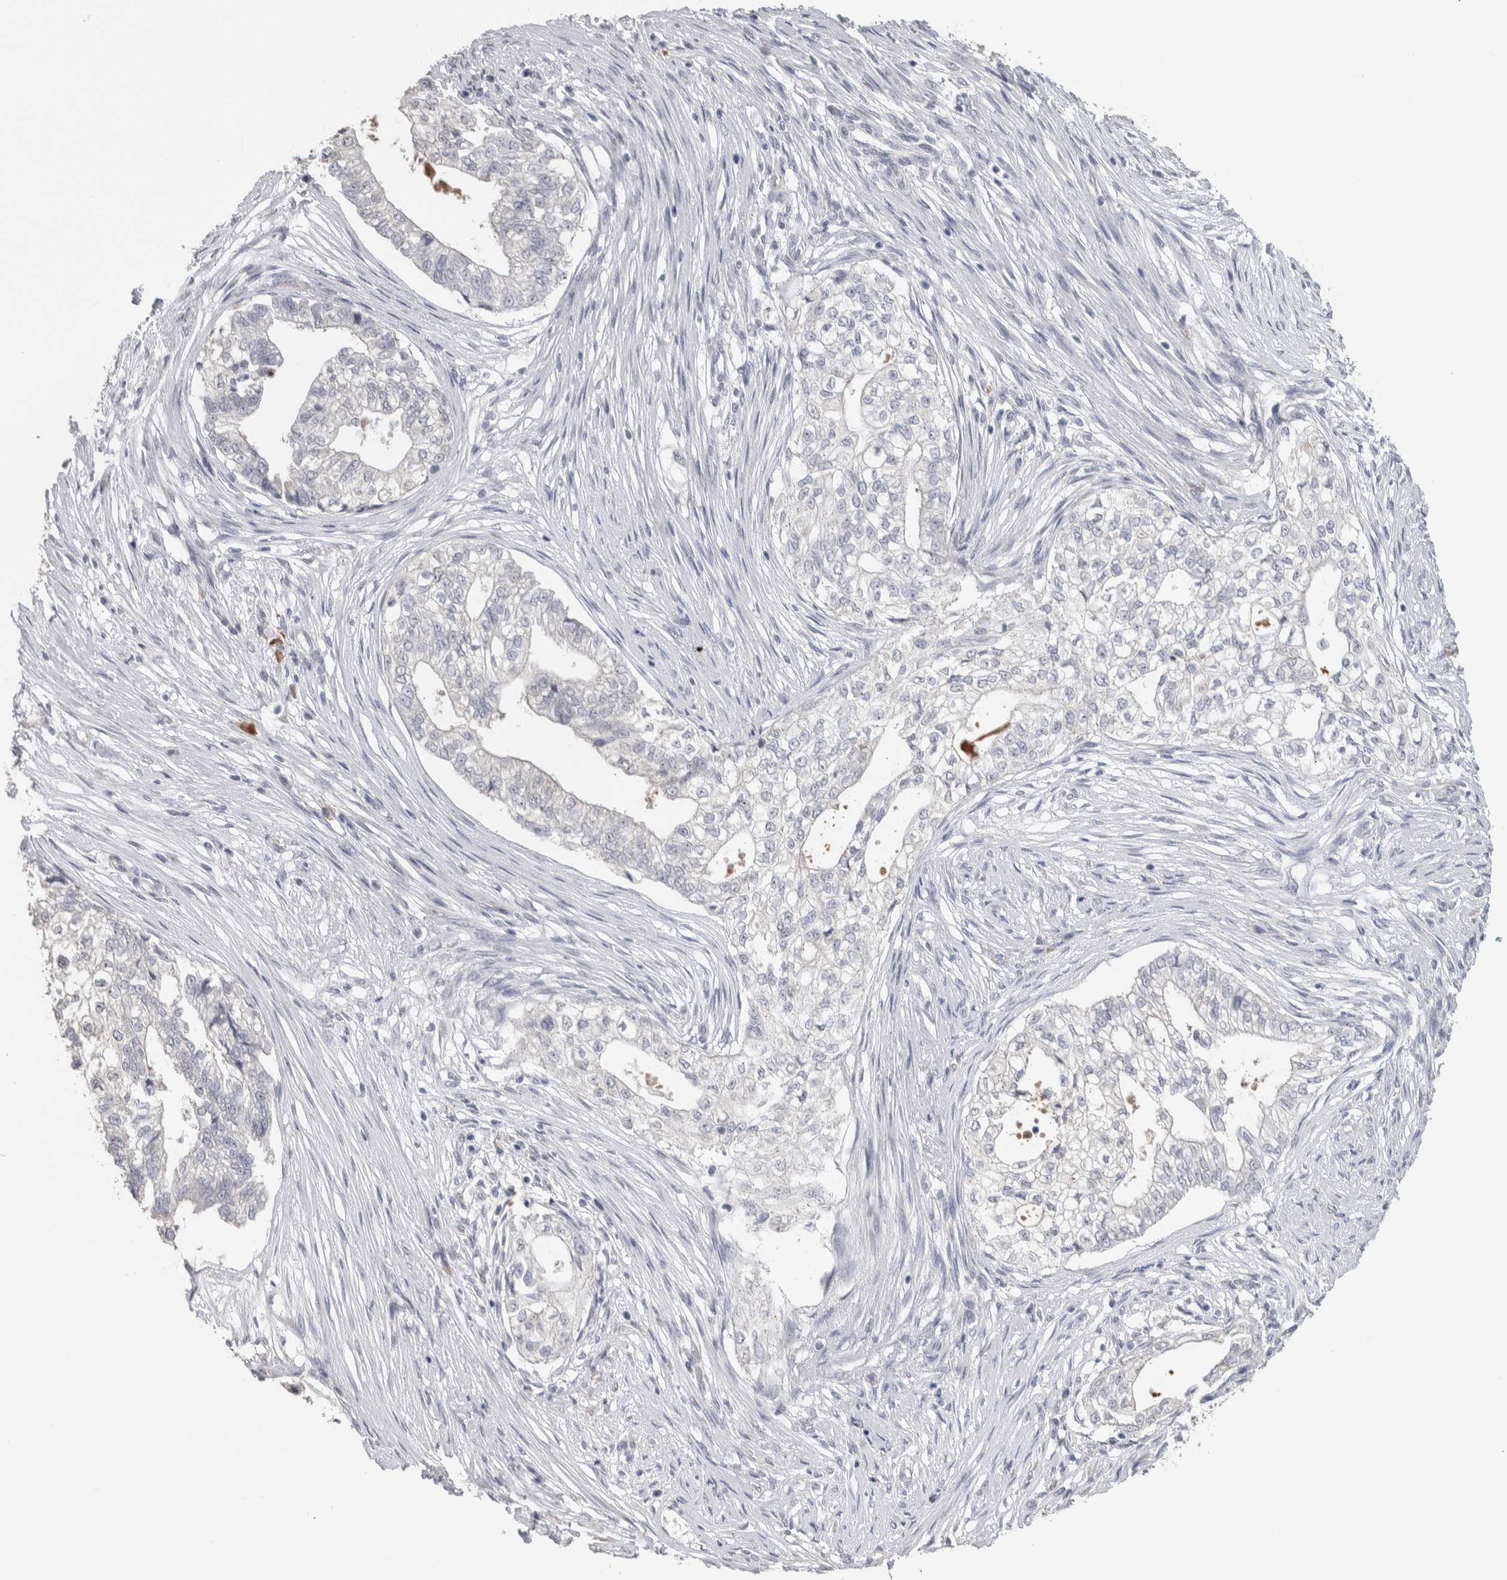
{"staining": {"intensity": "negative", "quantity": "none", "location": "none"}, "tissue": "pancreatic cancer", "cell_type": "Tumor cells", "image_type": "cancer", "snomed": [{"axis": "morphology", "description": "Adenocarcinoma, NOS"}, {"axis": "topography", "description": "Pancreas"}], "caption": "Immunohistochemical staining of pancreatic adenocarcinoma demonstrates no significant expression in tumor cells.", "gene": "TMEM102", "patient": {"sex": "male", "age": 72}}